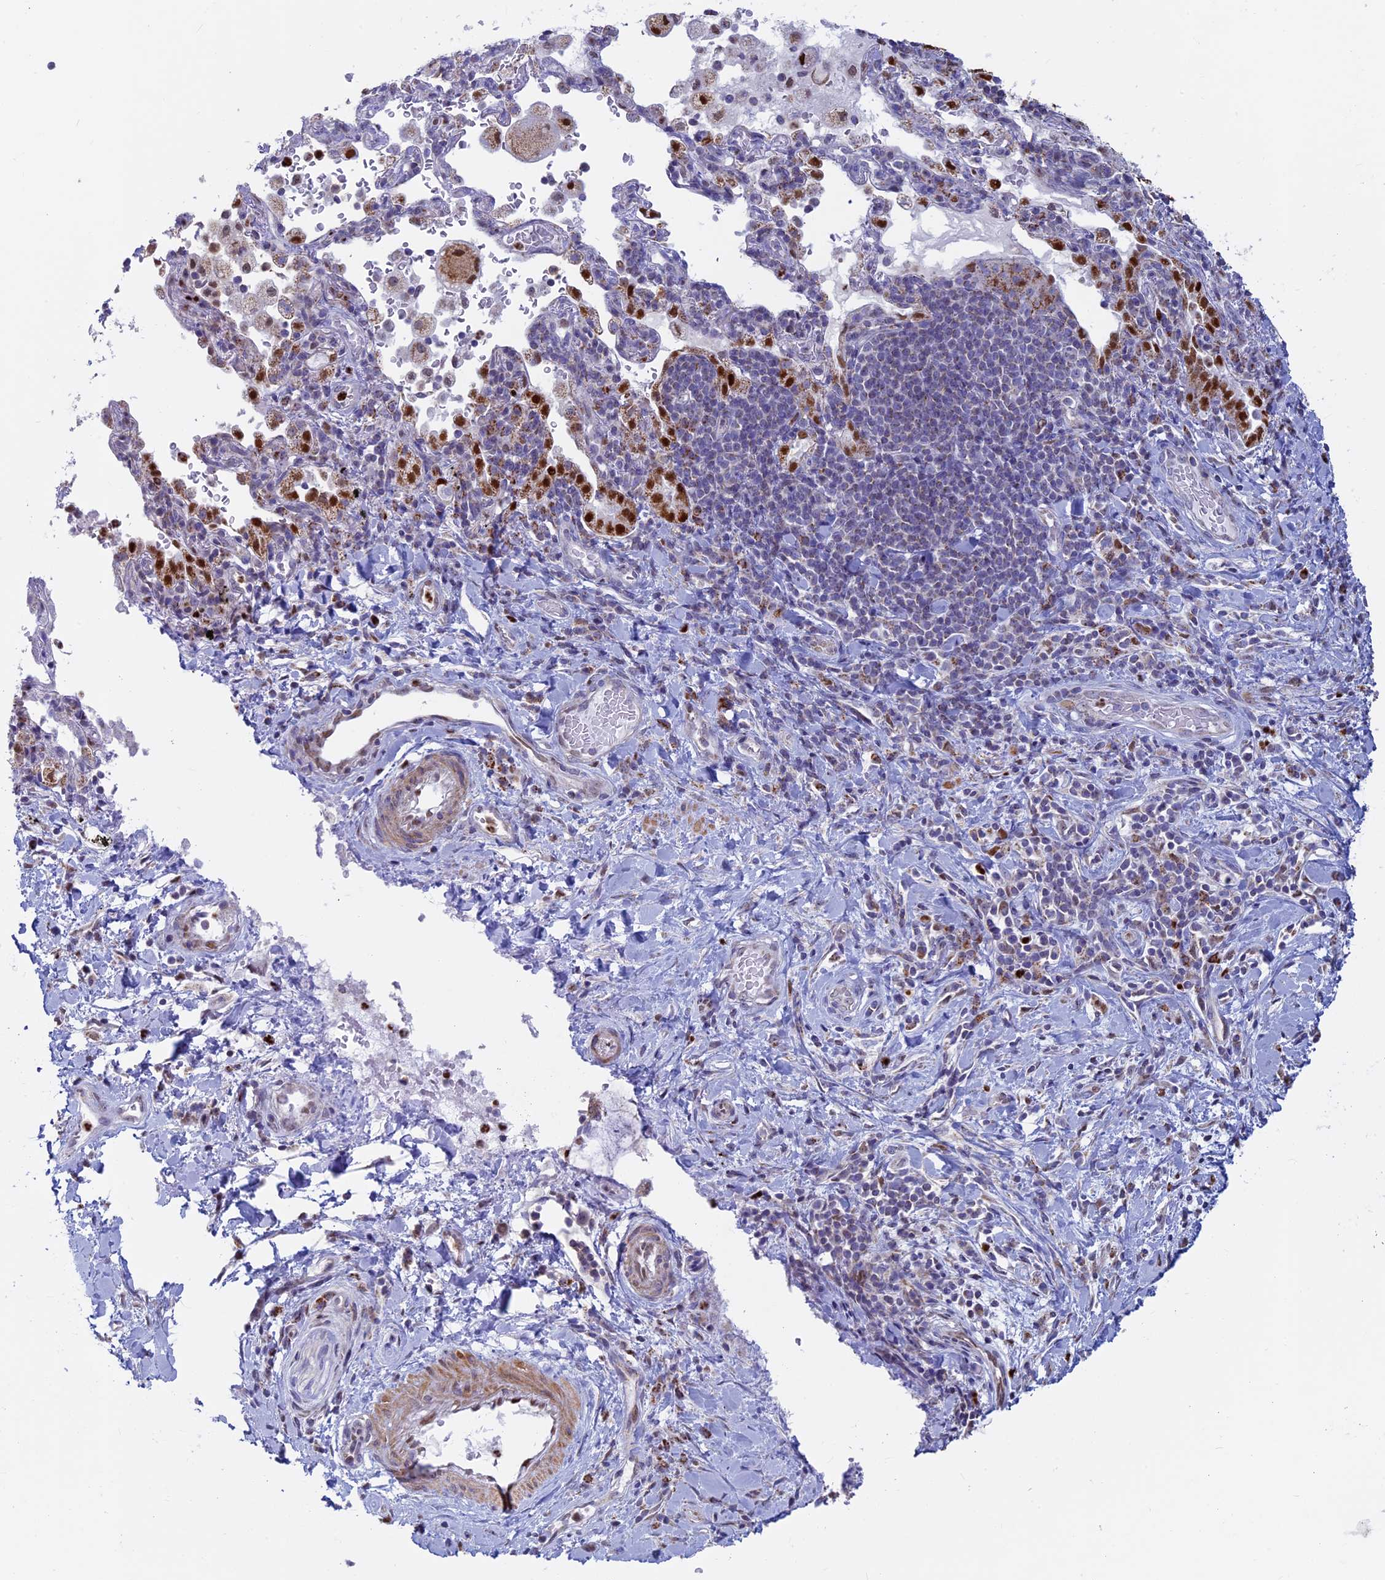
{"staining": {"intensity": "negative", "quantity": "none", "location": "none"}, "tissue": "adipose tissue", "cell_type": "Adipocytes", "image_type": "normal", "snomed": [{"axis": "morphology", "description": "Normal tissue, NOS"}, {"axis": "morphology", "description": "Squamous cell carcinoma, NOS"}, {"axis": "topography", "description": "Bronchus"}, {"axis": "topography", "description": "Lung"}], "caption": "Benign adipose tissue was stained to show a protein in brown. There is no significant staining in adipocytes. Nuclei are stained in blue.", "gene": "ACSS1", "patient": {"sex": "male", "age": 64}}